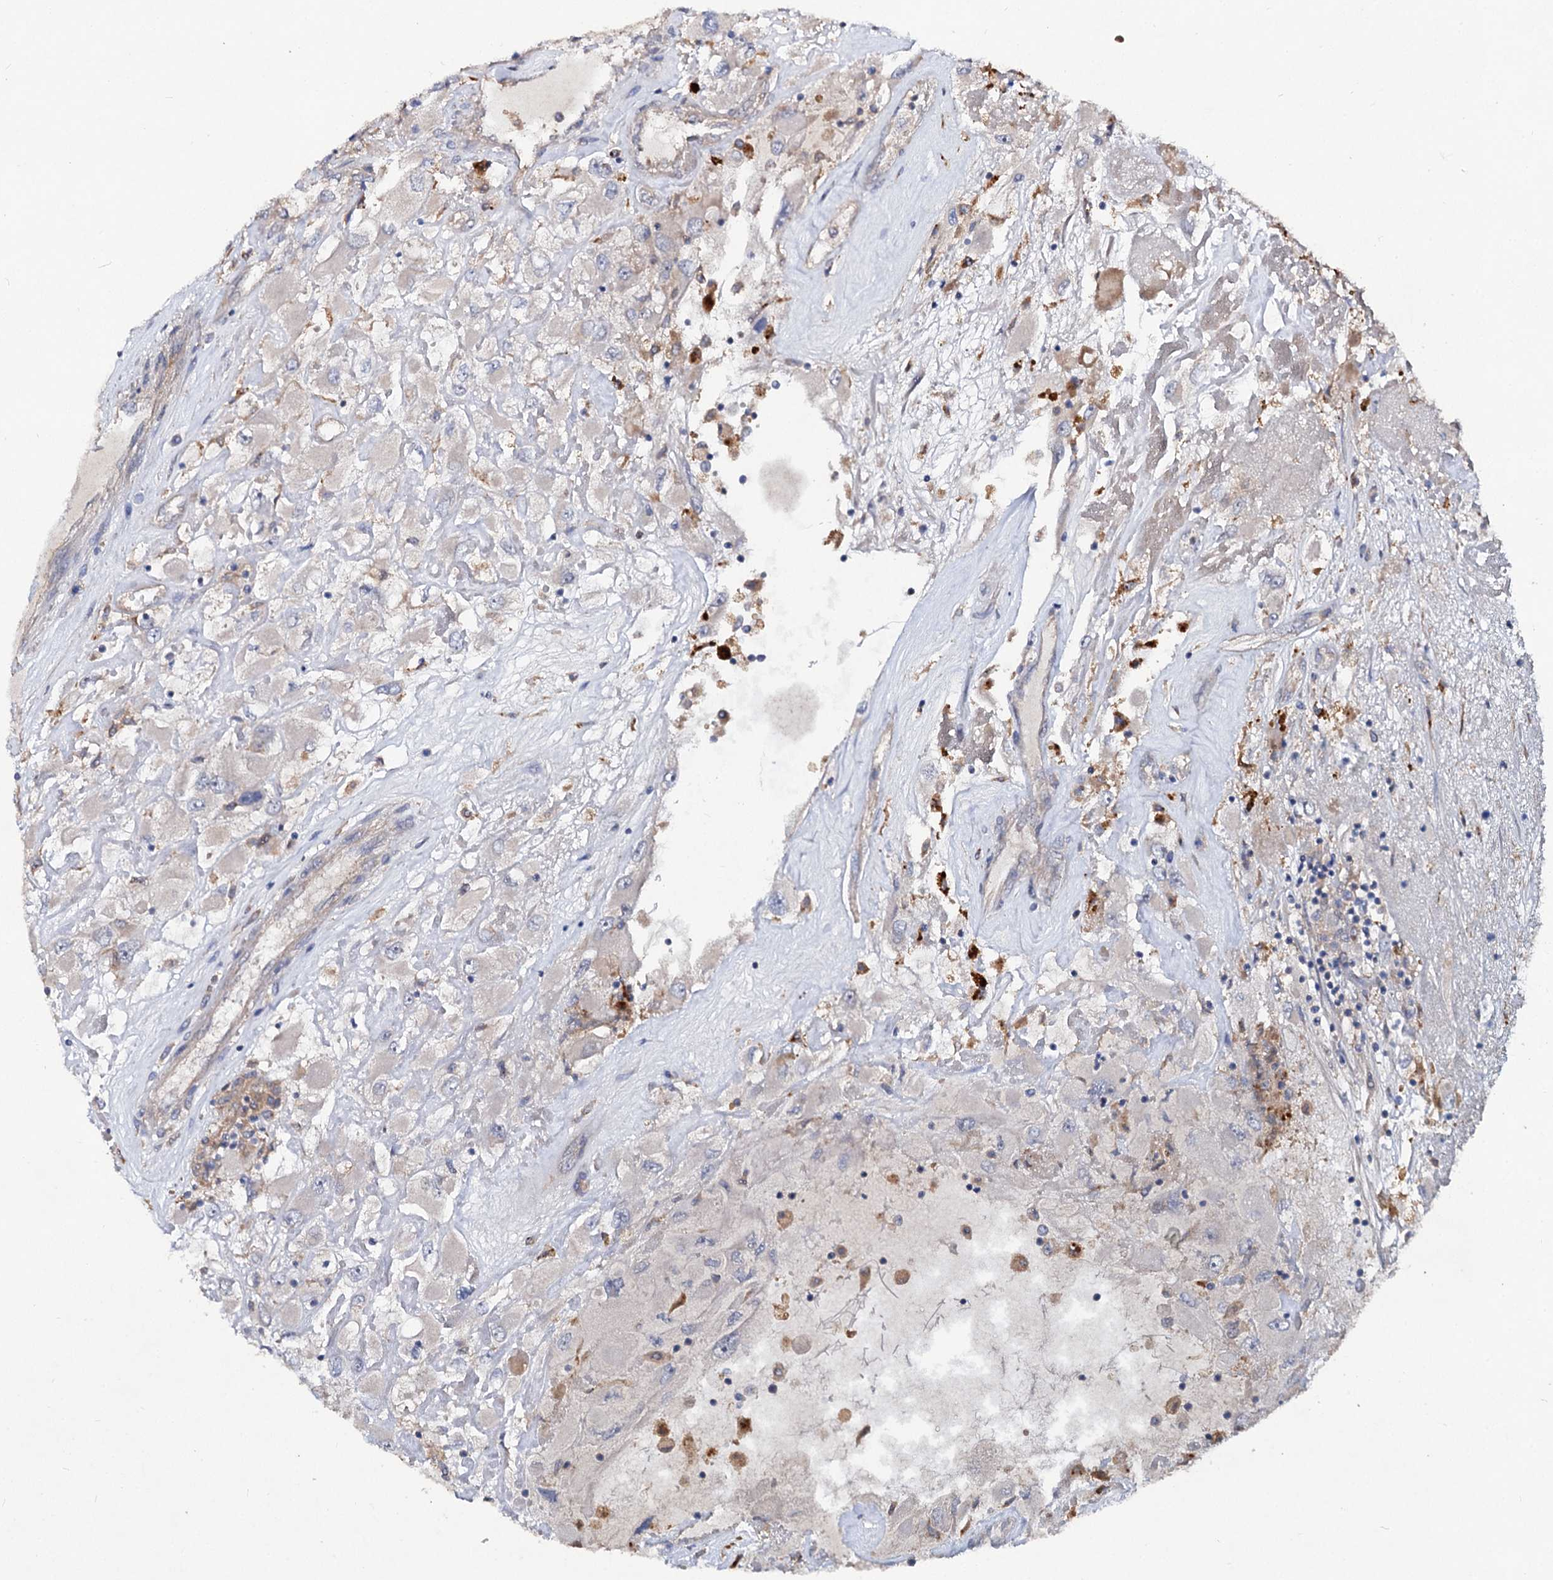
{"staining": {"intensity": "negative", "quantity": "none", "location": "none"}, "tissue": "renal cancer", "cell_type": "Tumor cells", "image_type": "cancer", "snomed": [{"axis": "morphology", "description": "Adenocarcinoma, NOS"}, {"axis": "topography", "description": "Kidney"}], "caption": "Tumor cells are negative for brown protein staining in renal adenocarcinoma.", "gene": "VPS29", "patient": {"sex": "female", "age": 52}}